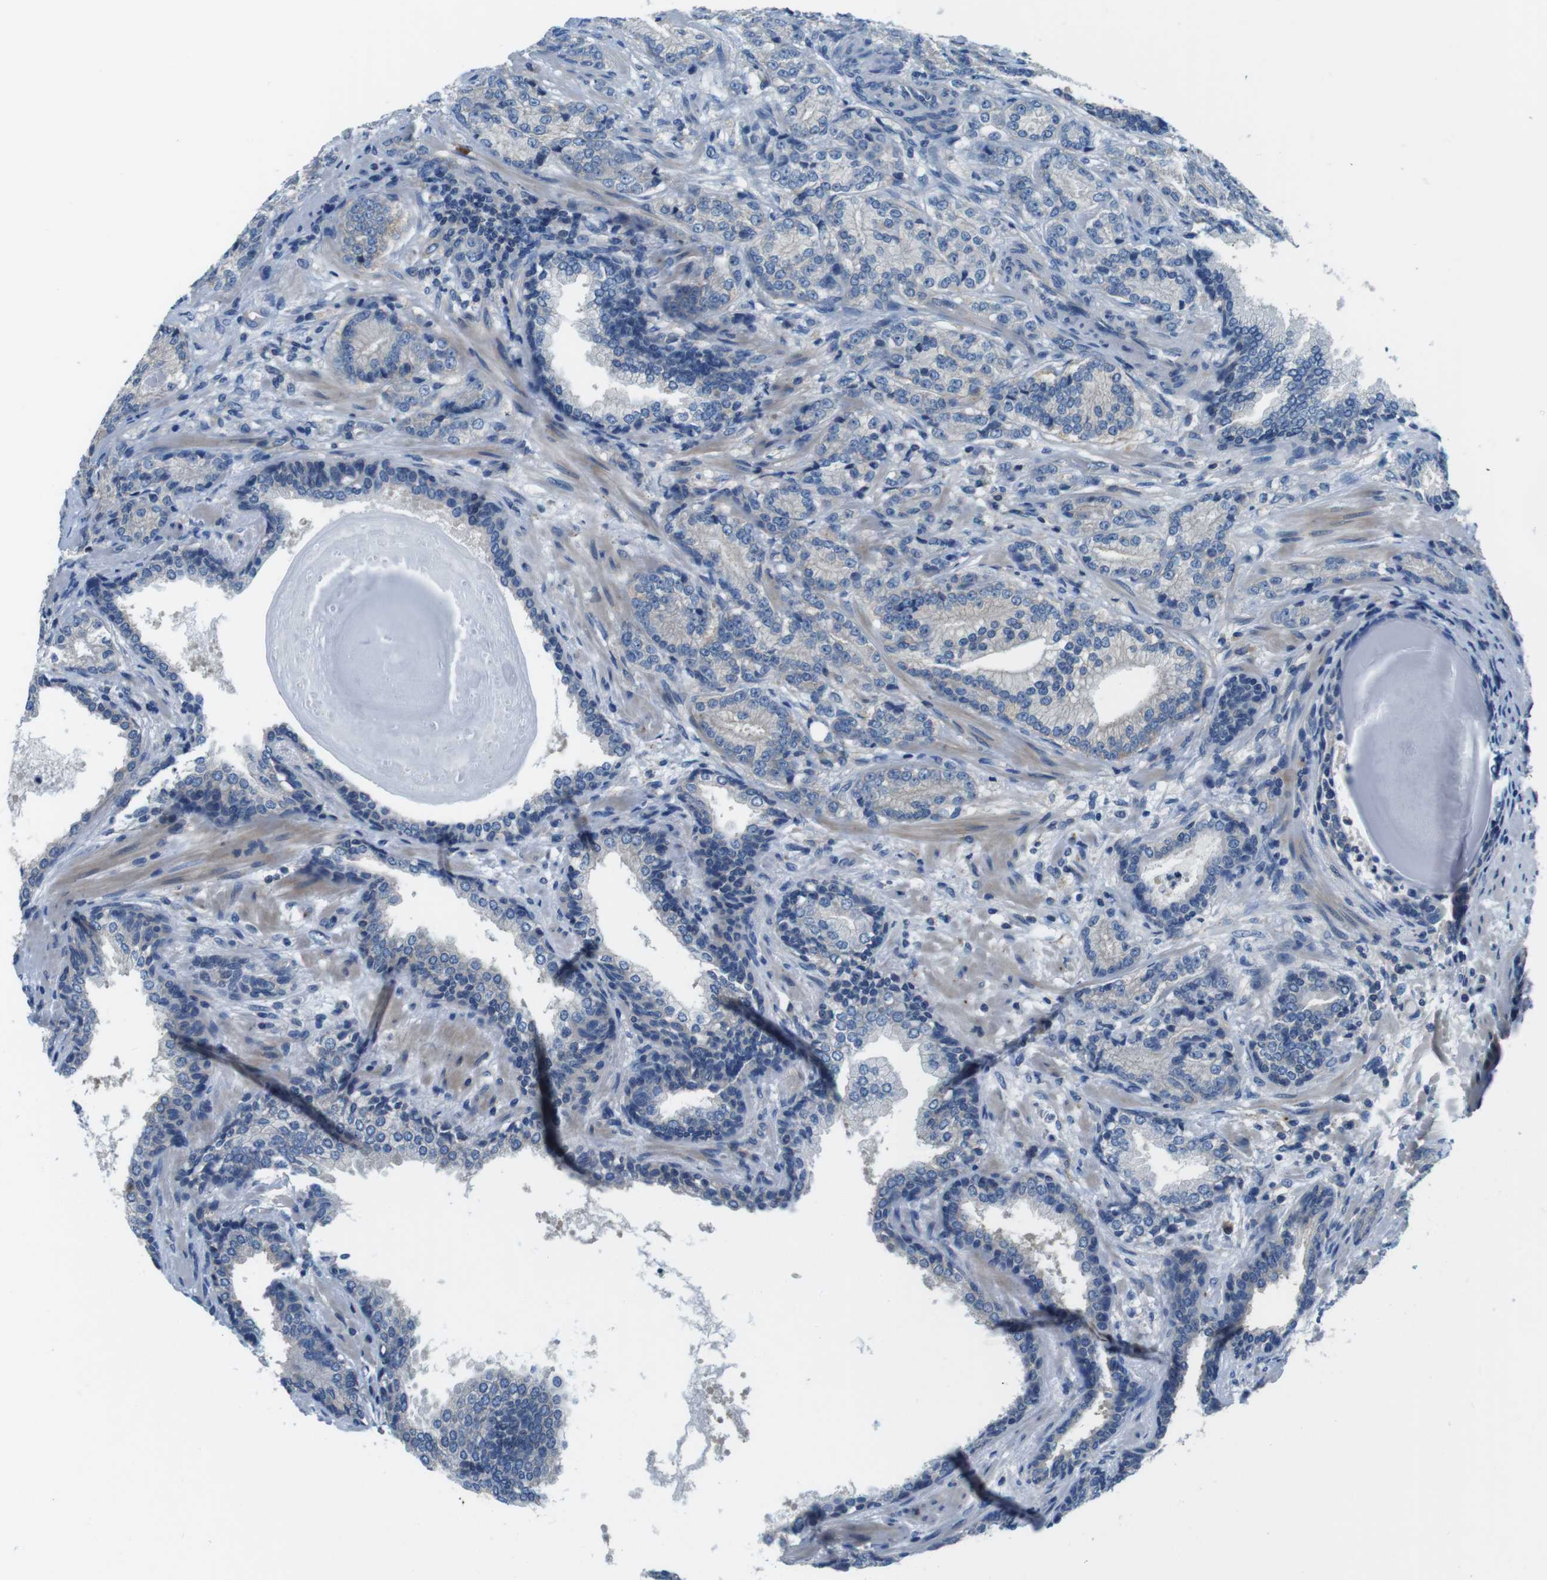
{"staining": {"intensity": "weak", "quantity": "<25%", "location": "cytoplasmic/membranous"}, "tissue": "prostate cancer", "cell_type": "Tumor cells", "image_type": "cancer", "snomed": [{"axis": "morphology", "description": "Adenocarcinoma, High grade"}, {"axis": "topography", "description": "Prostate"}], "caption": "Tumor cells are negative for protein expression in human prostate cancer (adenocarcinoma (high-grade)).", "gene": "DENND4C", "patient": {"sex": "male", "age": 61}}